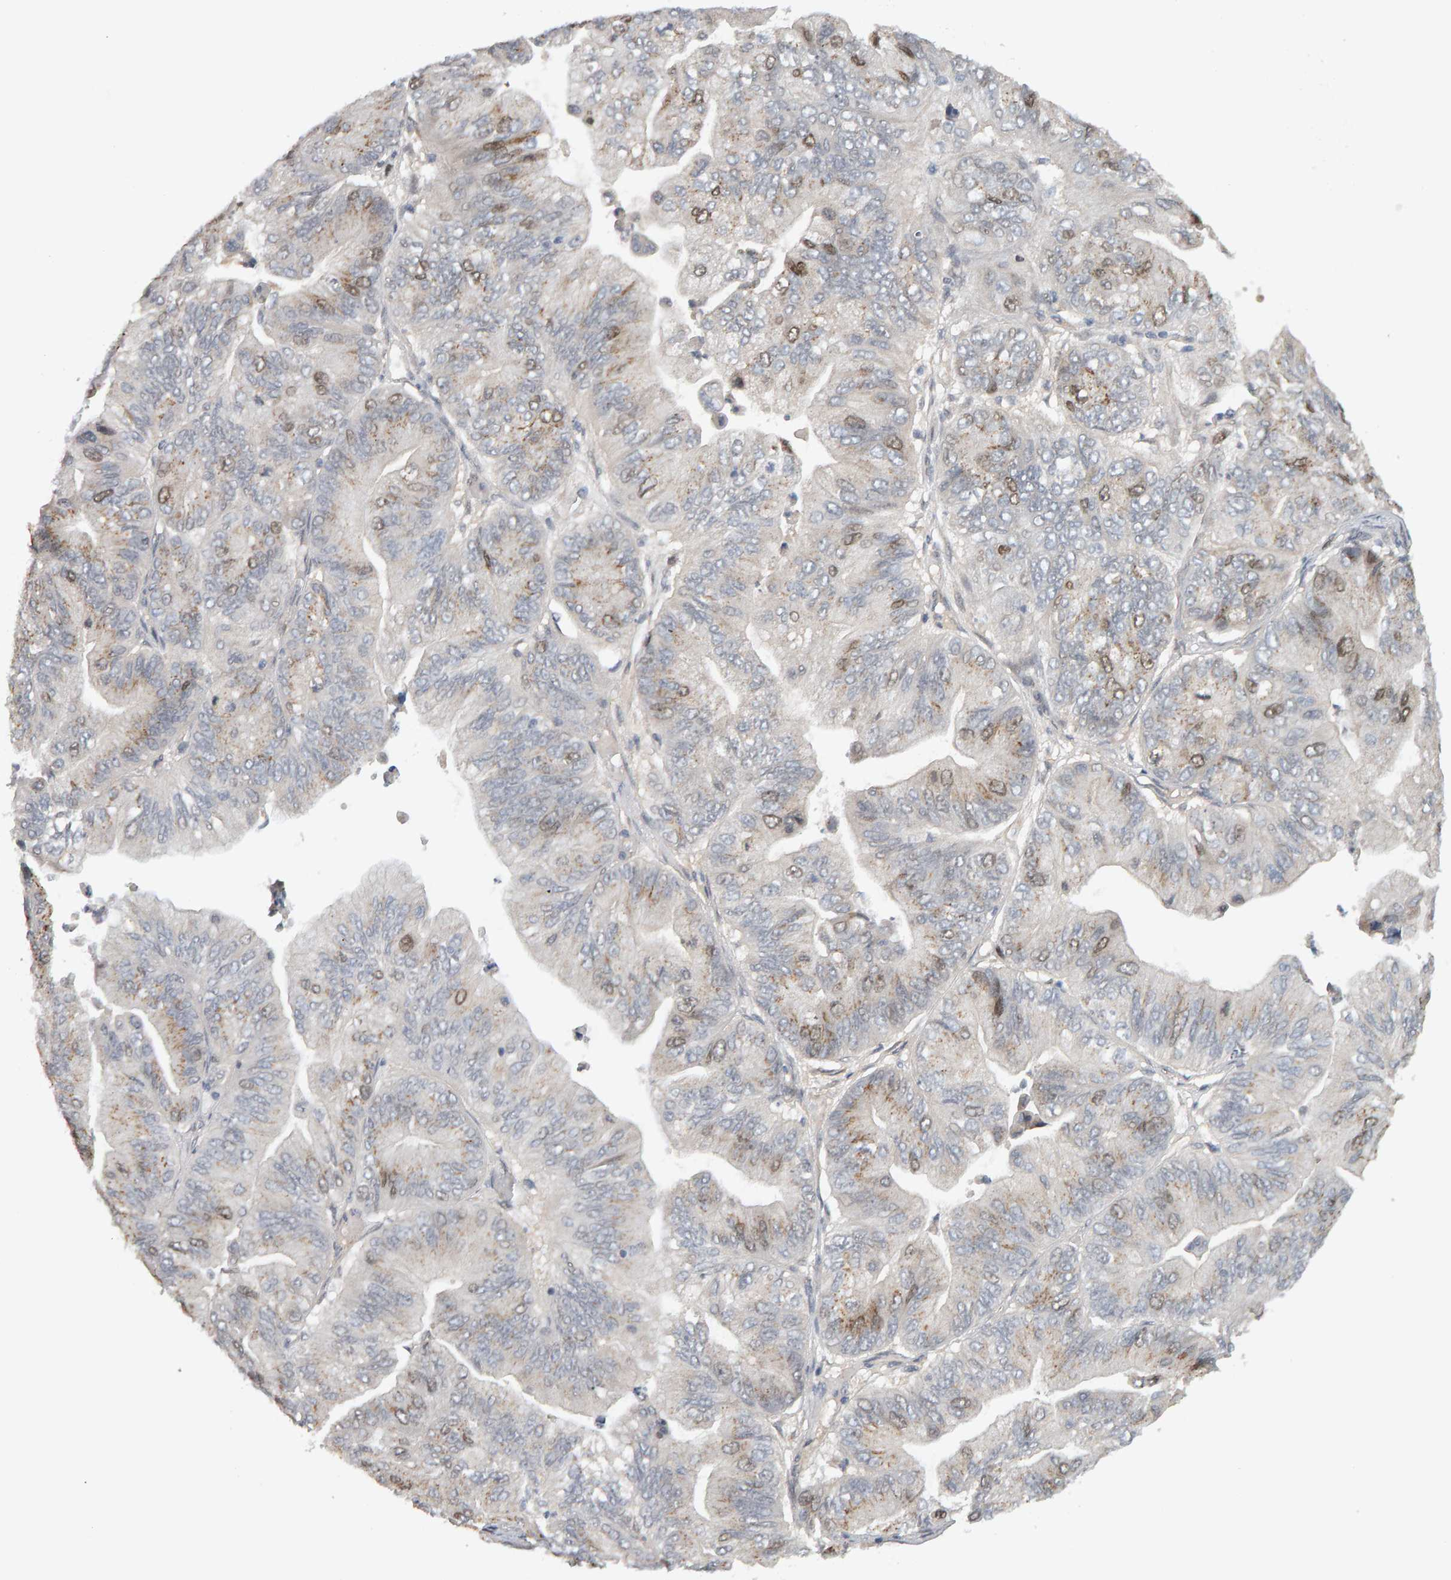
{"staining": {"intensity": "strong", "quantity": "<25%", "location": "cytoplasmic/membranous,nuclear"}, "tissue": "ovarian cancer", "cell_type": "Tumor cells", "image_type": "cancer", "snomed": [{"axis": "morphology", "description": "Cystadenocarcinoma, mucinous, NOS"}, {"axis": "topography", "description": "Ovary"}], "caption": "Brown immunohistochemical staining in human ovarian cancer demonstrates strong cytoplasmic/membranous and nuclear expression in approximately <25% of tumor cells.", "gene": "CDCA5", "patient": {"sex": "female", "age": 61}}